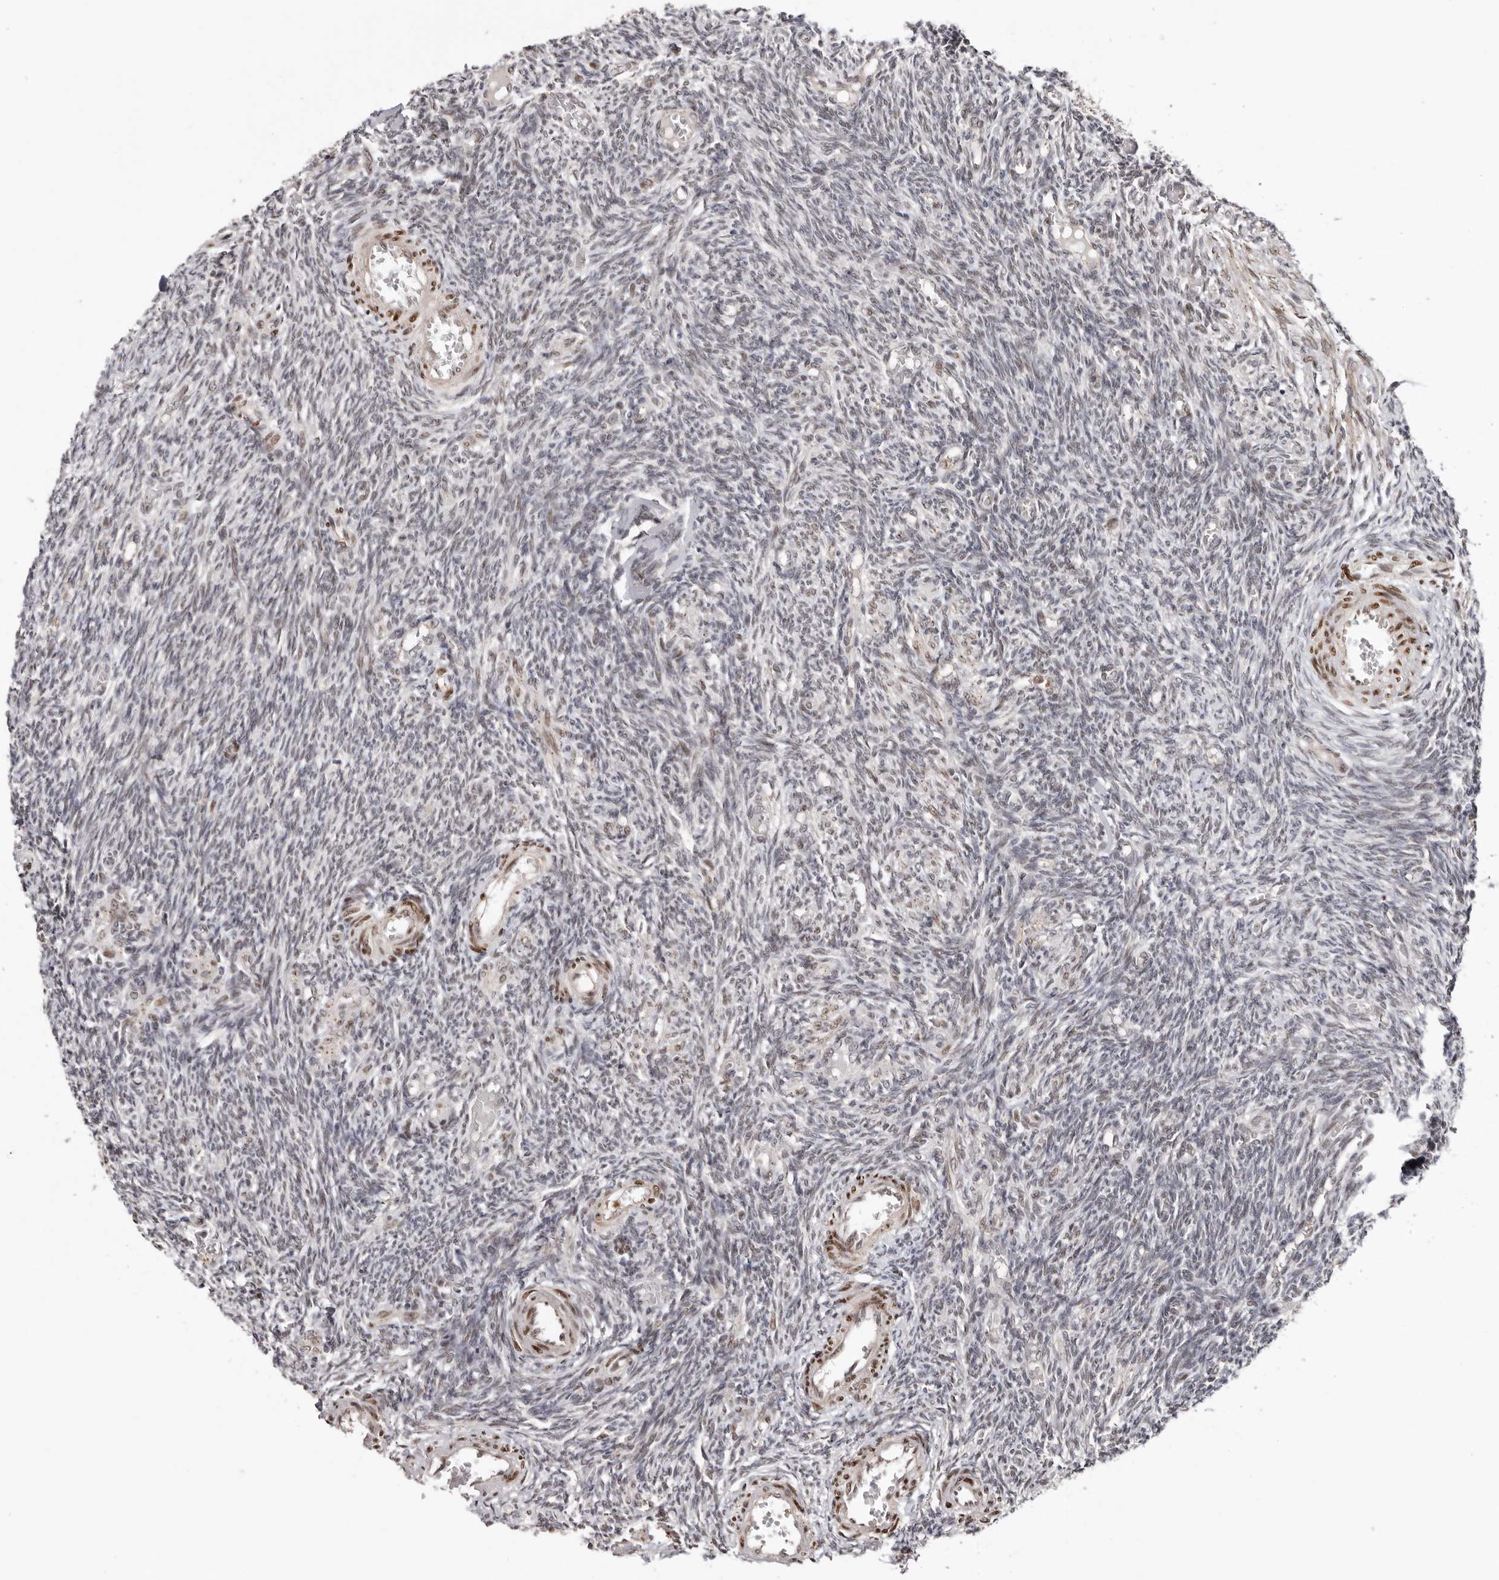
{"staining": {"intensity": "negative", "quantity": "none", "location": "none"}, "tissue": "ovary", "cell_type": "Follicle cells", "image_type": "normal", "snomed": [{"axis": "morphology", "description": "Normal tissue, NOS"}, {"axis": "topography", "description": "Ovary"}], "caption": "Immunohistochemical staining of unremarkable human ovary demonstrates no significant positivity in follicle cells.", "gene": "SMAD7", "patient": {"sex": "female", "age": 27}}